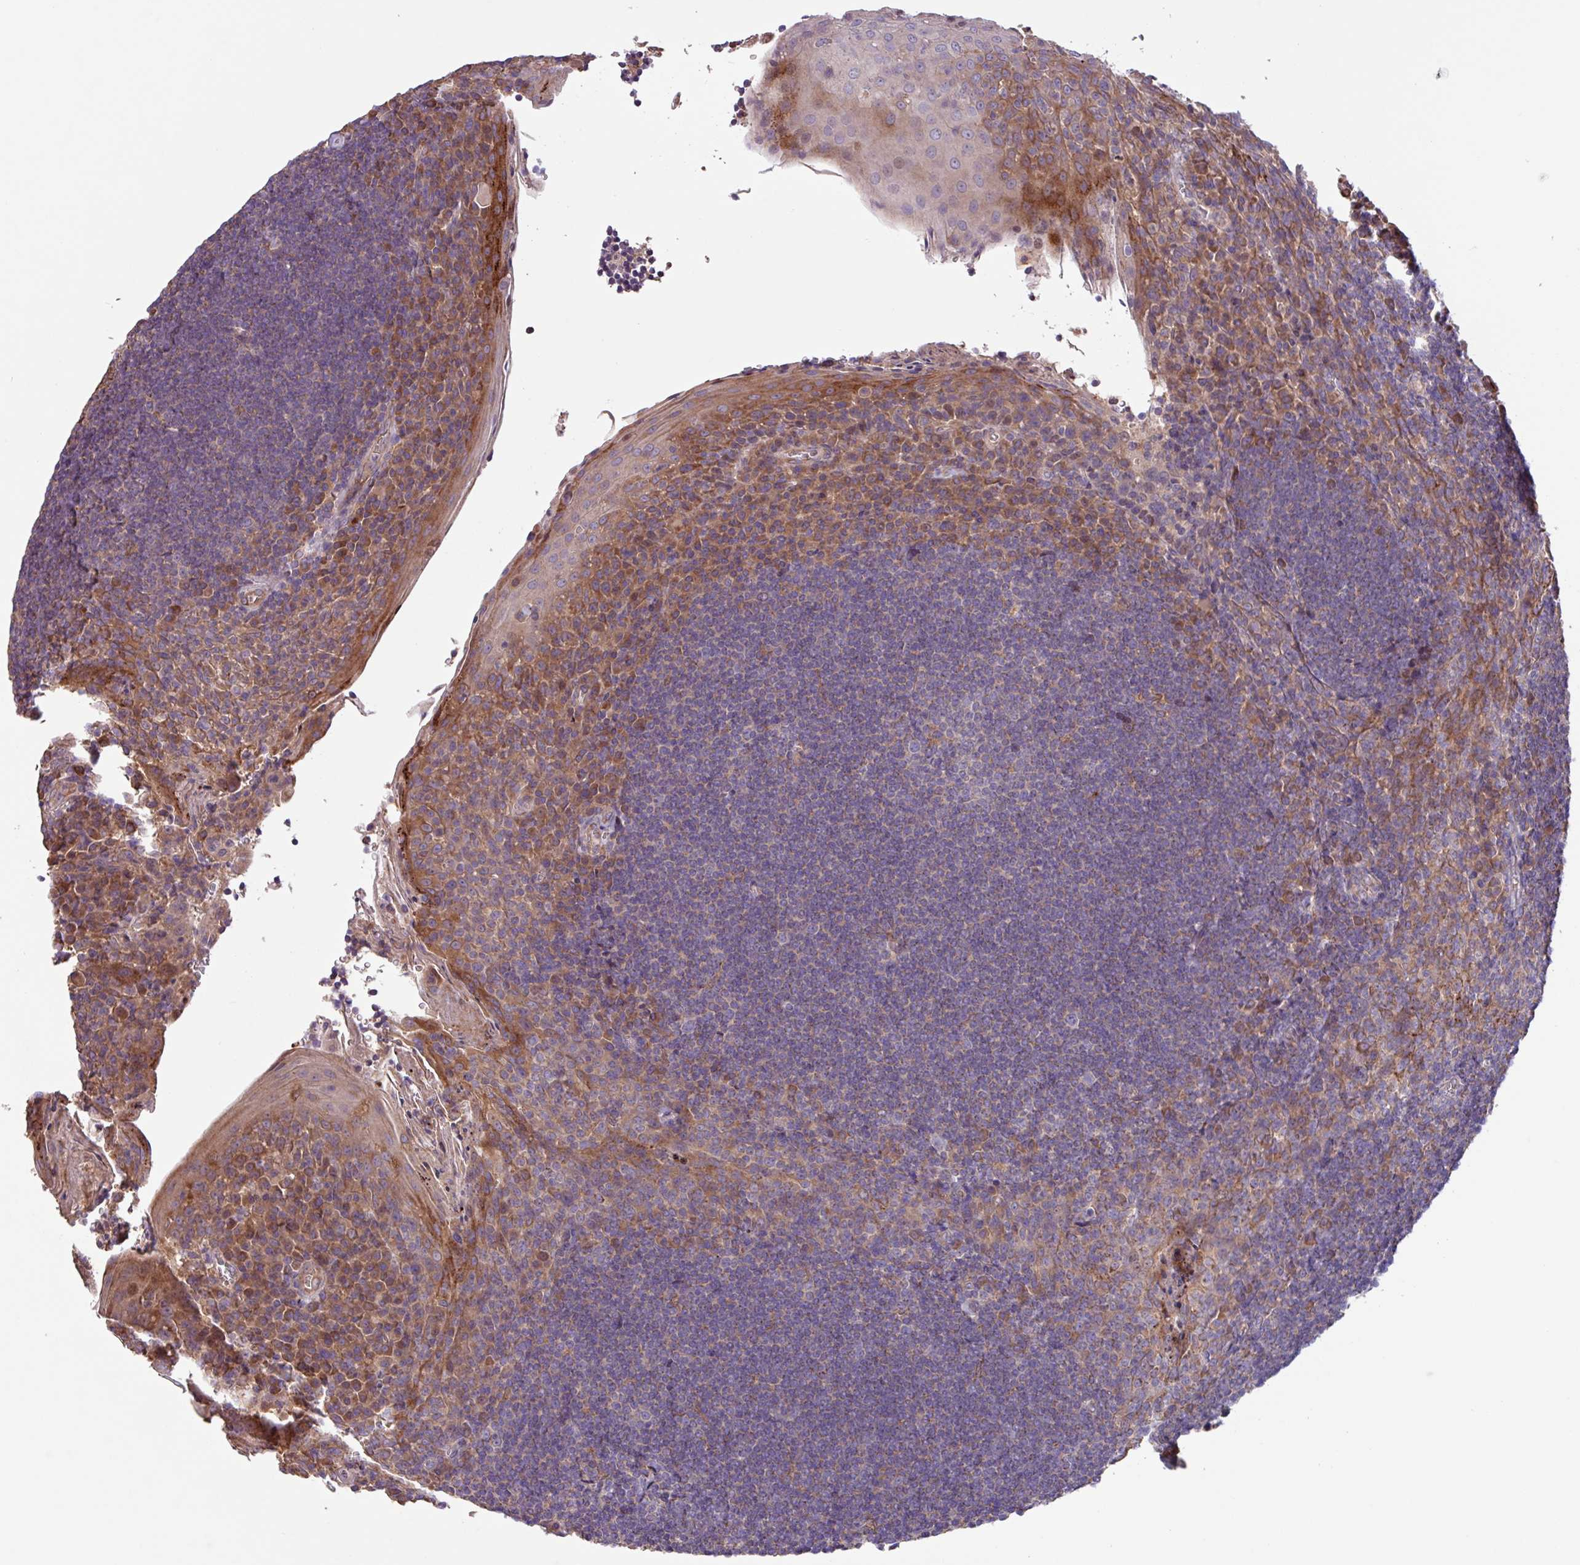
{"staining": {"intensity": "moderate", "quantity": "<25%", "location": "cytoplasmic/membranous"}, "tissue": "tonsil", "cell_type": "Germinal center cells", "image_type": "normal", "snomed": [{"axis": "morphology", "description": "Normal tissue, NOS"}, {"axis": "topography", "description": "Tonsil"}], "caption": "A brown stain highlights moderate cytoplasmic/membranous positivity of a protein in germinal center cells of benign tonsil.", "gene": "PTPRQ", "patient": {"sex": "male", "age": 27}}